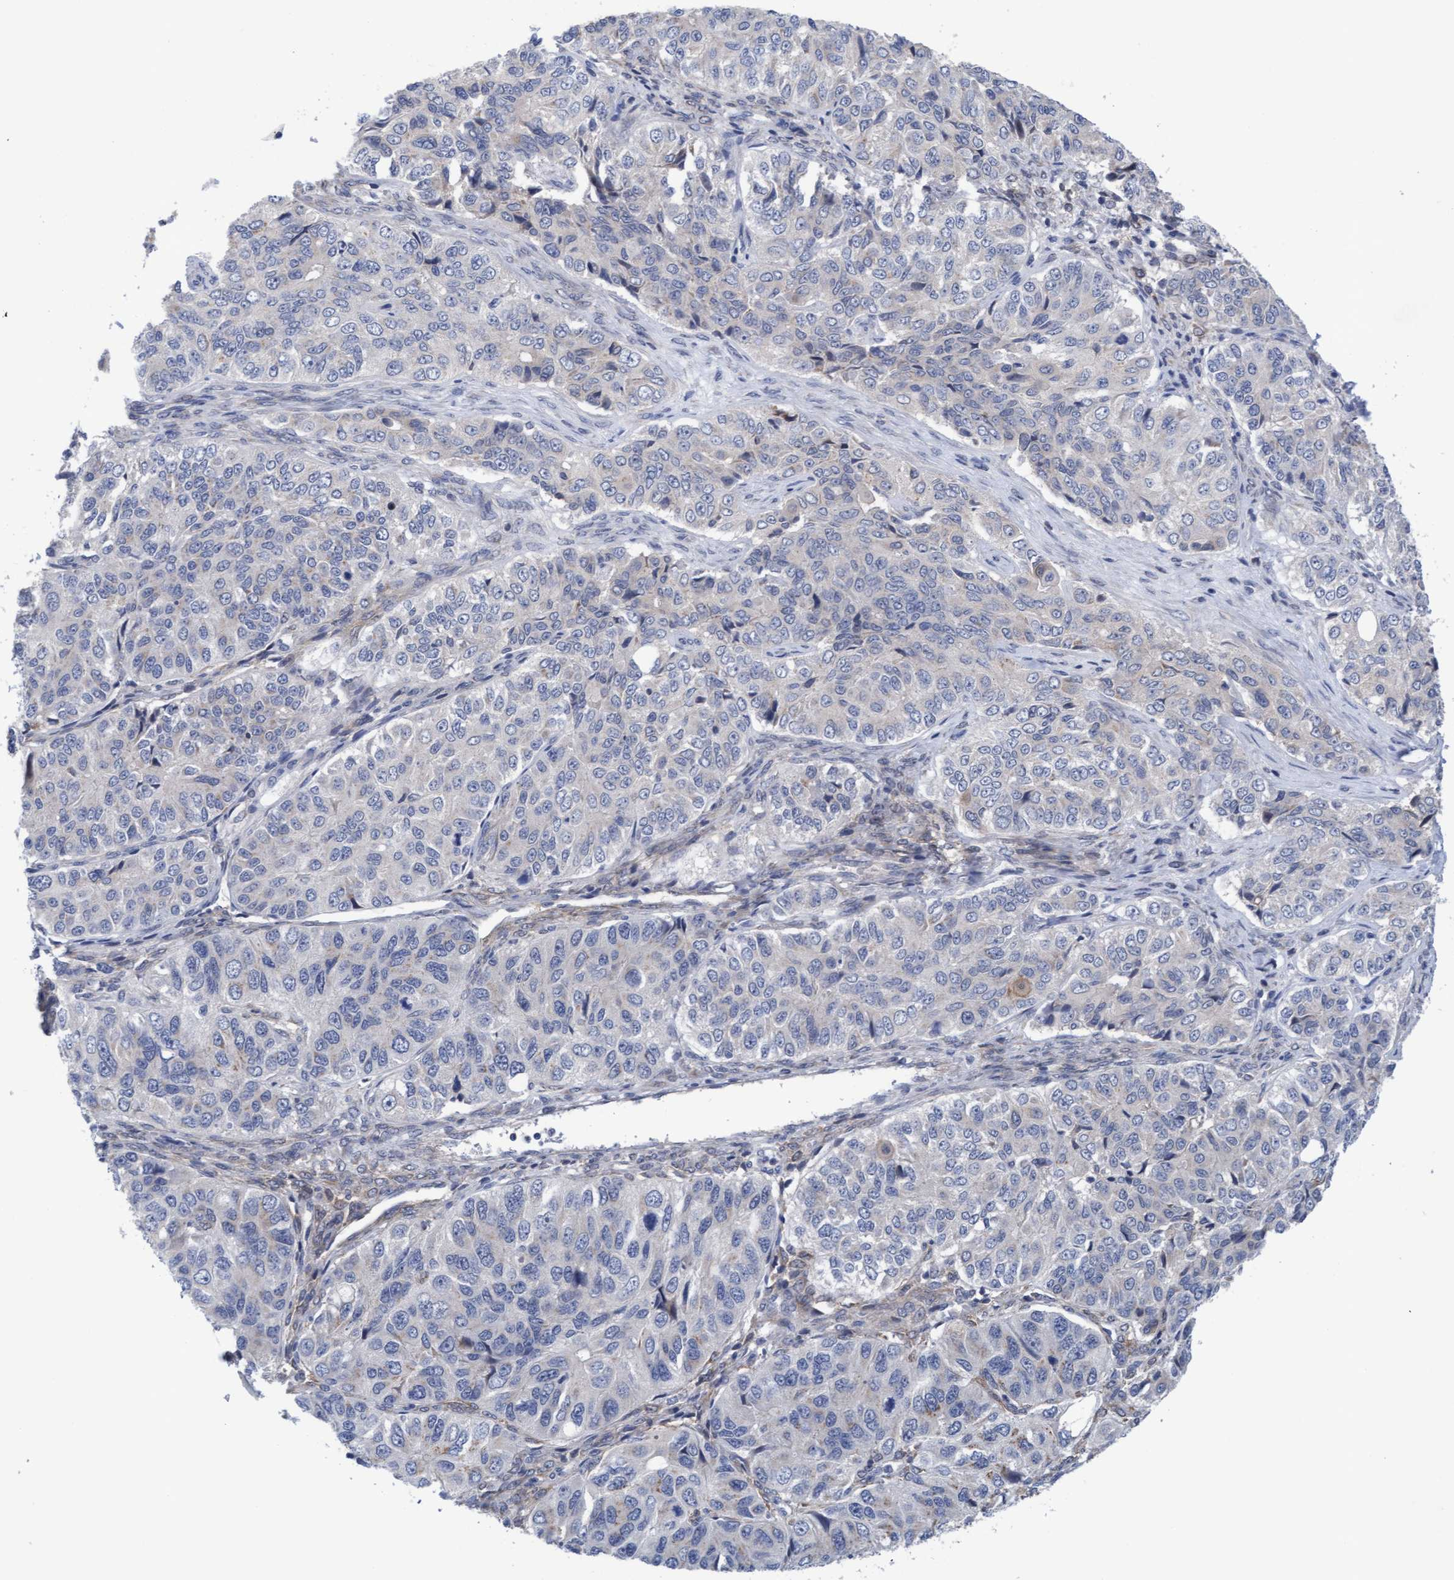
{"staining": {"intensity": "negative", "quantity": "none", "location": "none"}, "tissue": "ovarian cancer", "cell_type": "Tumor cells", "image_type": "cancer", "snomed": [{"axis": "morphology", "description": "Carcinoma, endometroid"}, {"axis": "topography", "description": "Ovary"}], "caption": "This micrograph is of ovarian cancer (endometroid carcinoma) stained with IHC to label a protein in brown with the nuclei are counter-stained blue. There is no positivity in tumor cells. (Brightfield microscopy of DAB immunohistochemistry (IHC) at high magnification).", "gene": "PLCD1", "patient": {"sex": "female", "age": 51}}